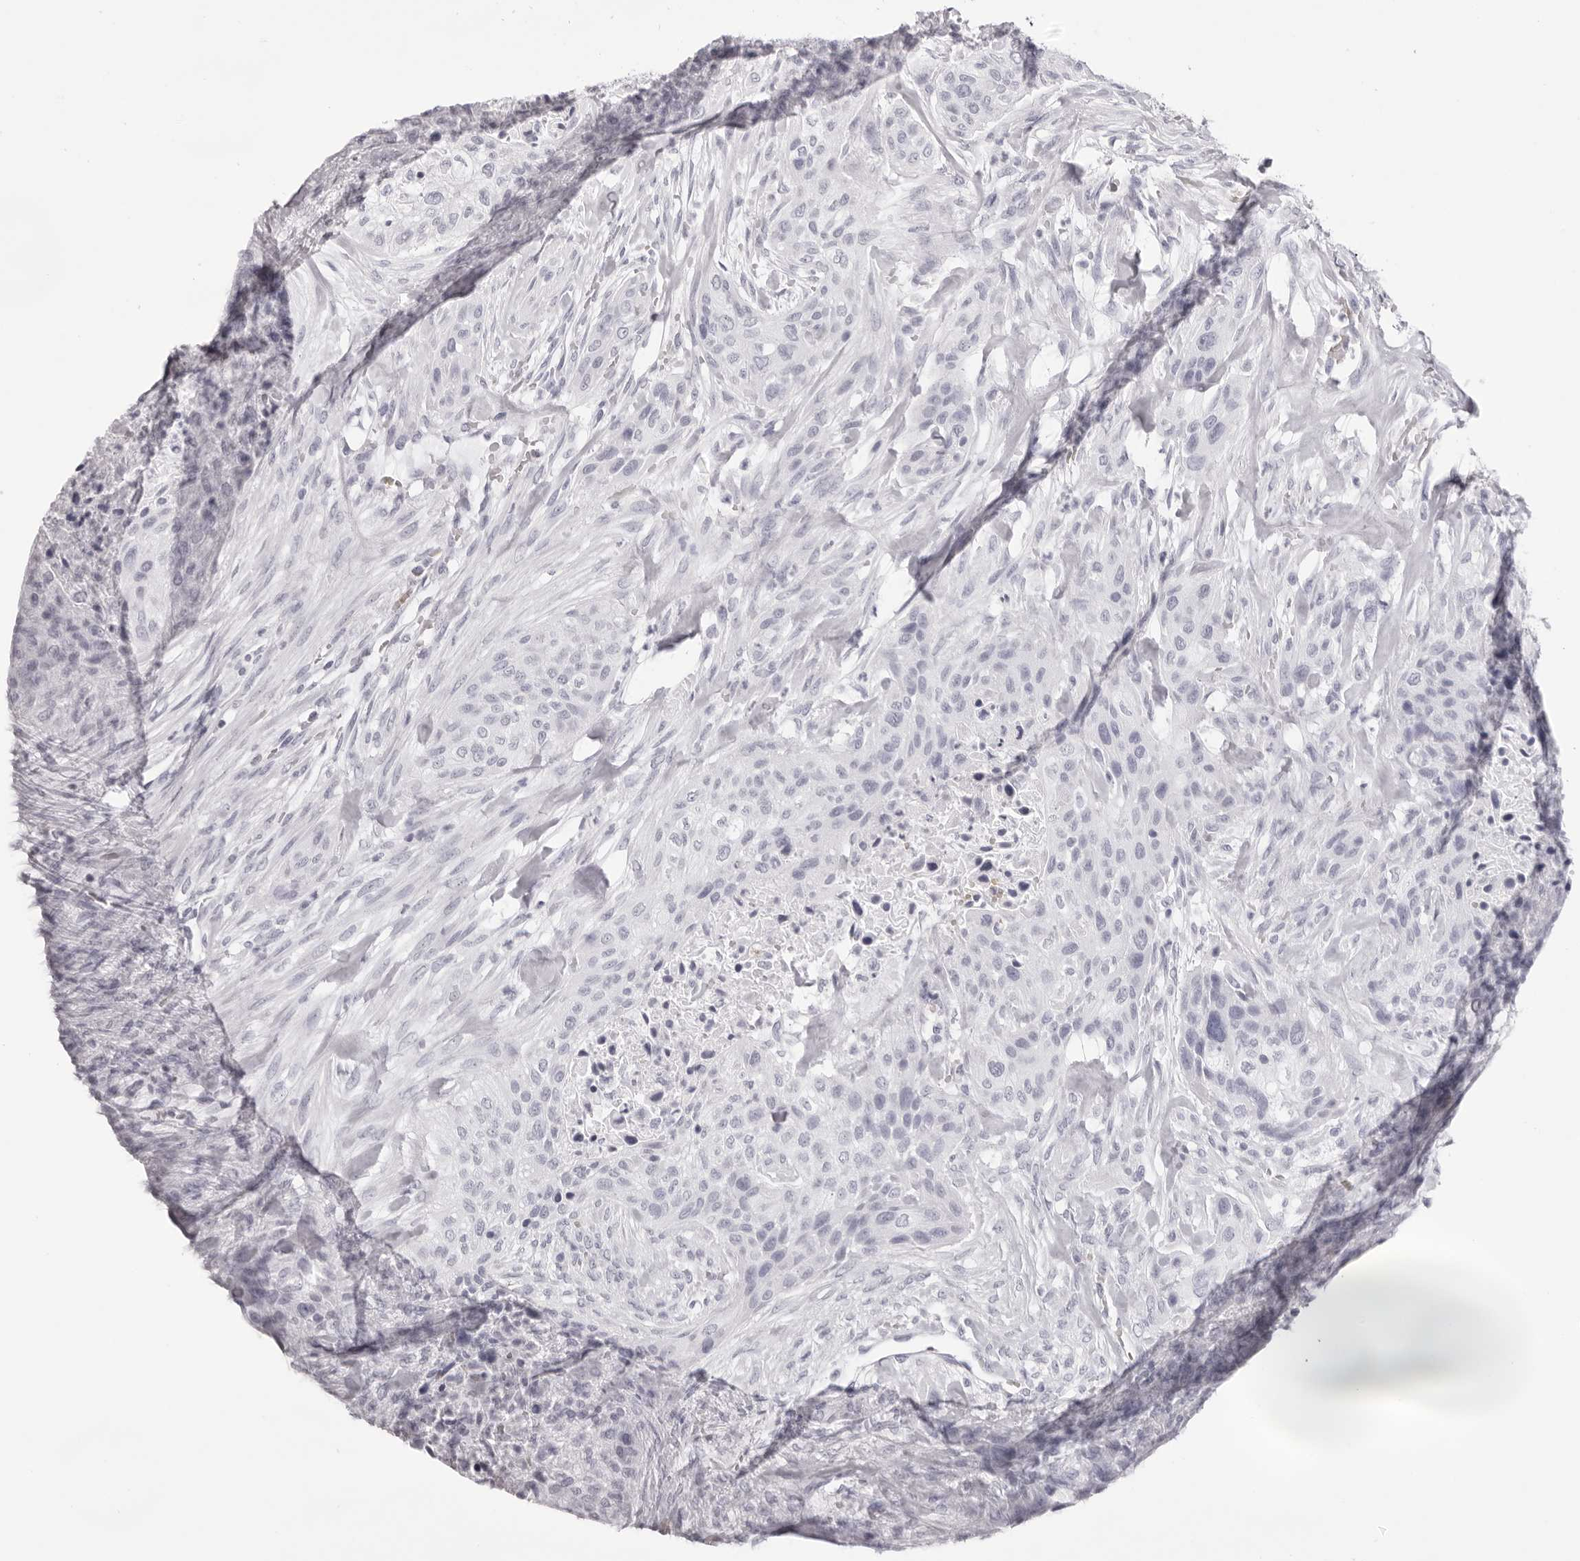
{"staining": {"intensity": "negative", "quantity": "none", "location": "none"}, "tissue": "urothelial cancer", "cell_type": "Tumor cells", "image_type": "cancer", "snomed": [{"axis": "morphology", "description": "Urothelial carcinoma, High grade"}, {"axis": "topography", "description": "Urinary bladder"}], "caption": "Tumor cells are negative for brown protein staining in urothelial cancer.", "gene": "SPTA1", "patient": {"sex": "male", "age": 35}}